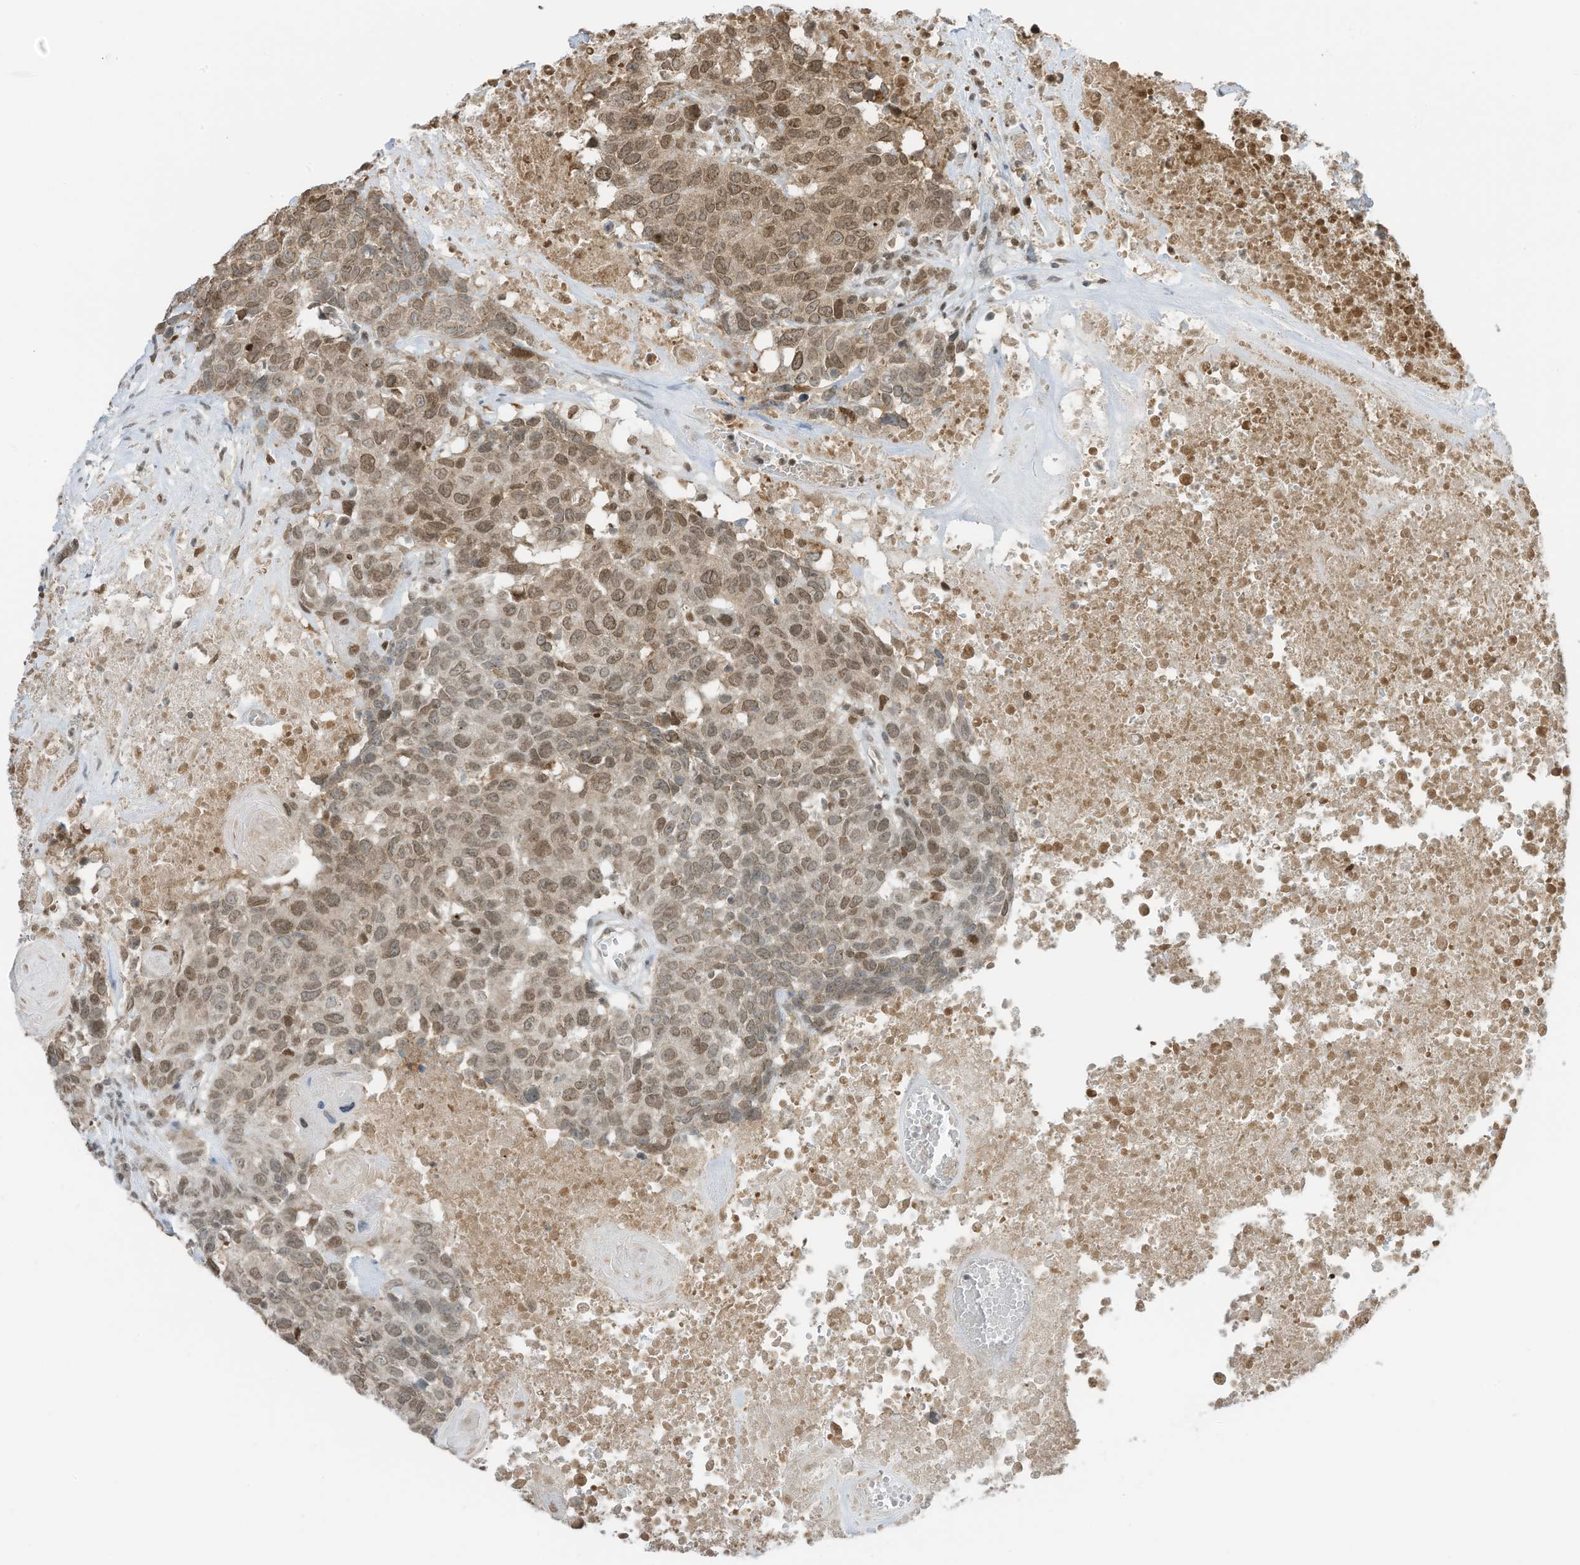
{"staining": {"intensity": "moderate", "quantity": "25%-75%", "location": "nuclear"}, "tissue": "head and neck cancer", "cell_type": "Tumor cells", "image_type": "cancer", "snomed": [{"axis": "morphology", "description": "Squamous cell carcinoma, NOS"}, {"axis": "topography", "description": "Head-Neck"}], "caption": "Immunohistochemical staining of head and neck squamous cell carcinoma displays medium levels of moderate nuclear protein staining in approximately 25%-75% of tumor cells. The protein is shown in brown color, while the nuclei are stained blue.", "gene": "KPNB1", "patient": {"sex": "male", "age": 66}}